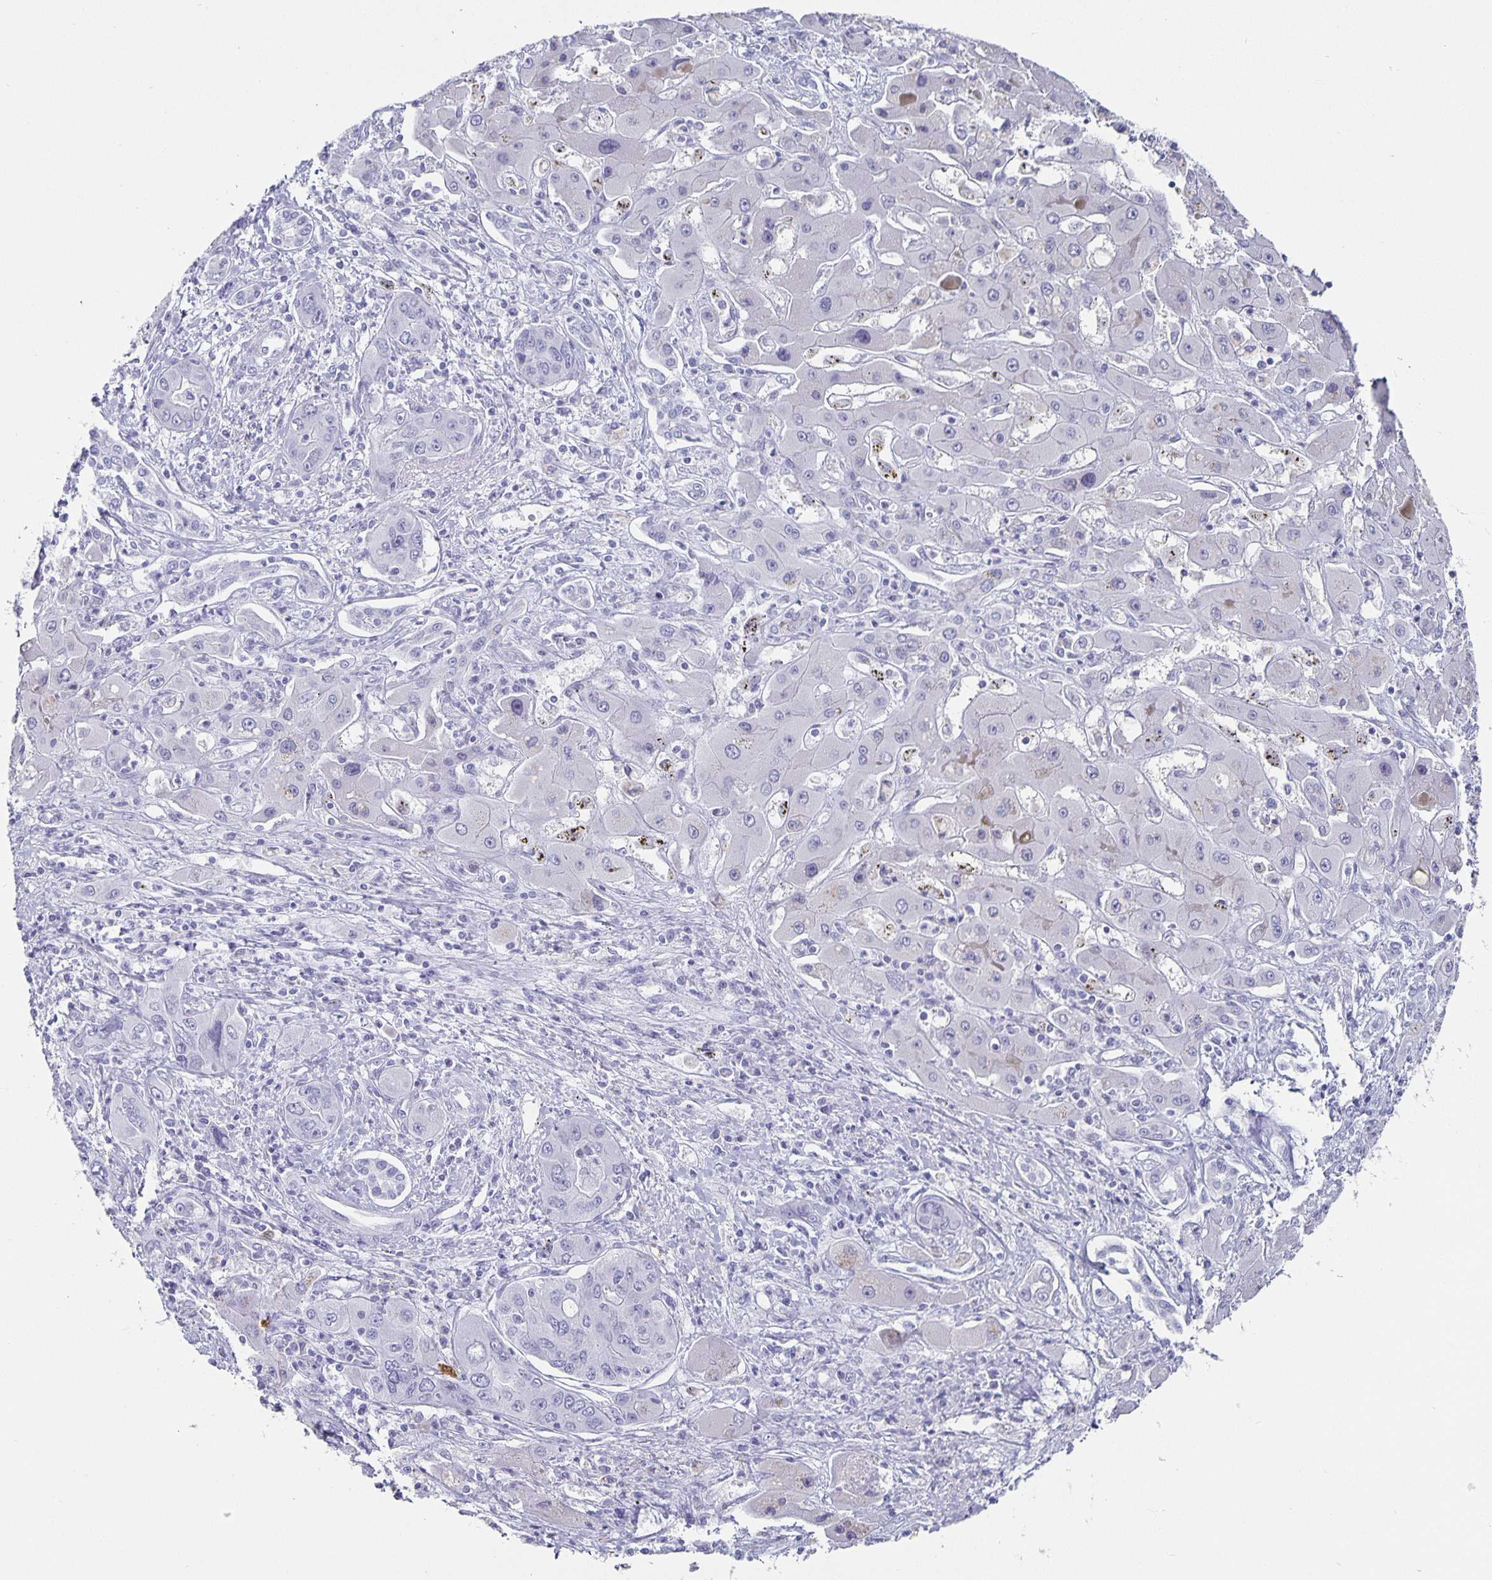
{"staining": {"intensity": "negative", "quantity": "none", "location": "none"}, "tissue": "liver cancer", "cell_type": "Tumor cells", "image_type": "cancer", "snomed": [{"axis": "morphology", "description": "Cholangiocarcinoma"}, {"axis": "topography", "description": "Liver"}], "caption": "There is no significant positivity in tumor cells of liver cancer (cholangiocarcinoma).", "gene": "CHGA", "patient": {"sex": "male", "age": 67}}